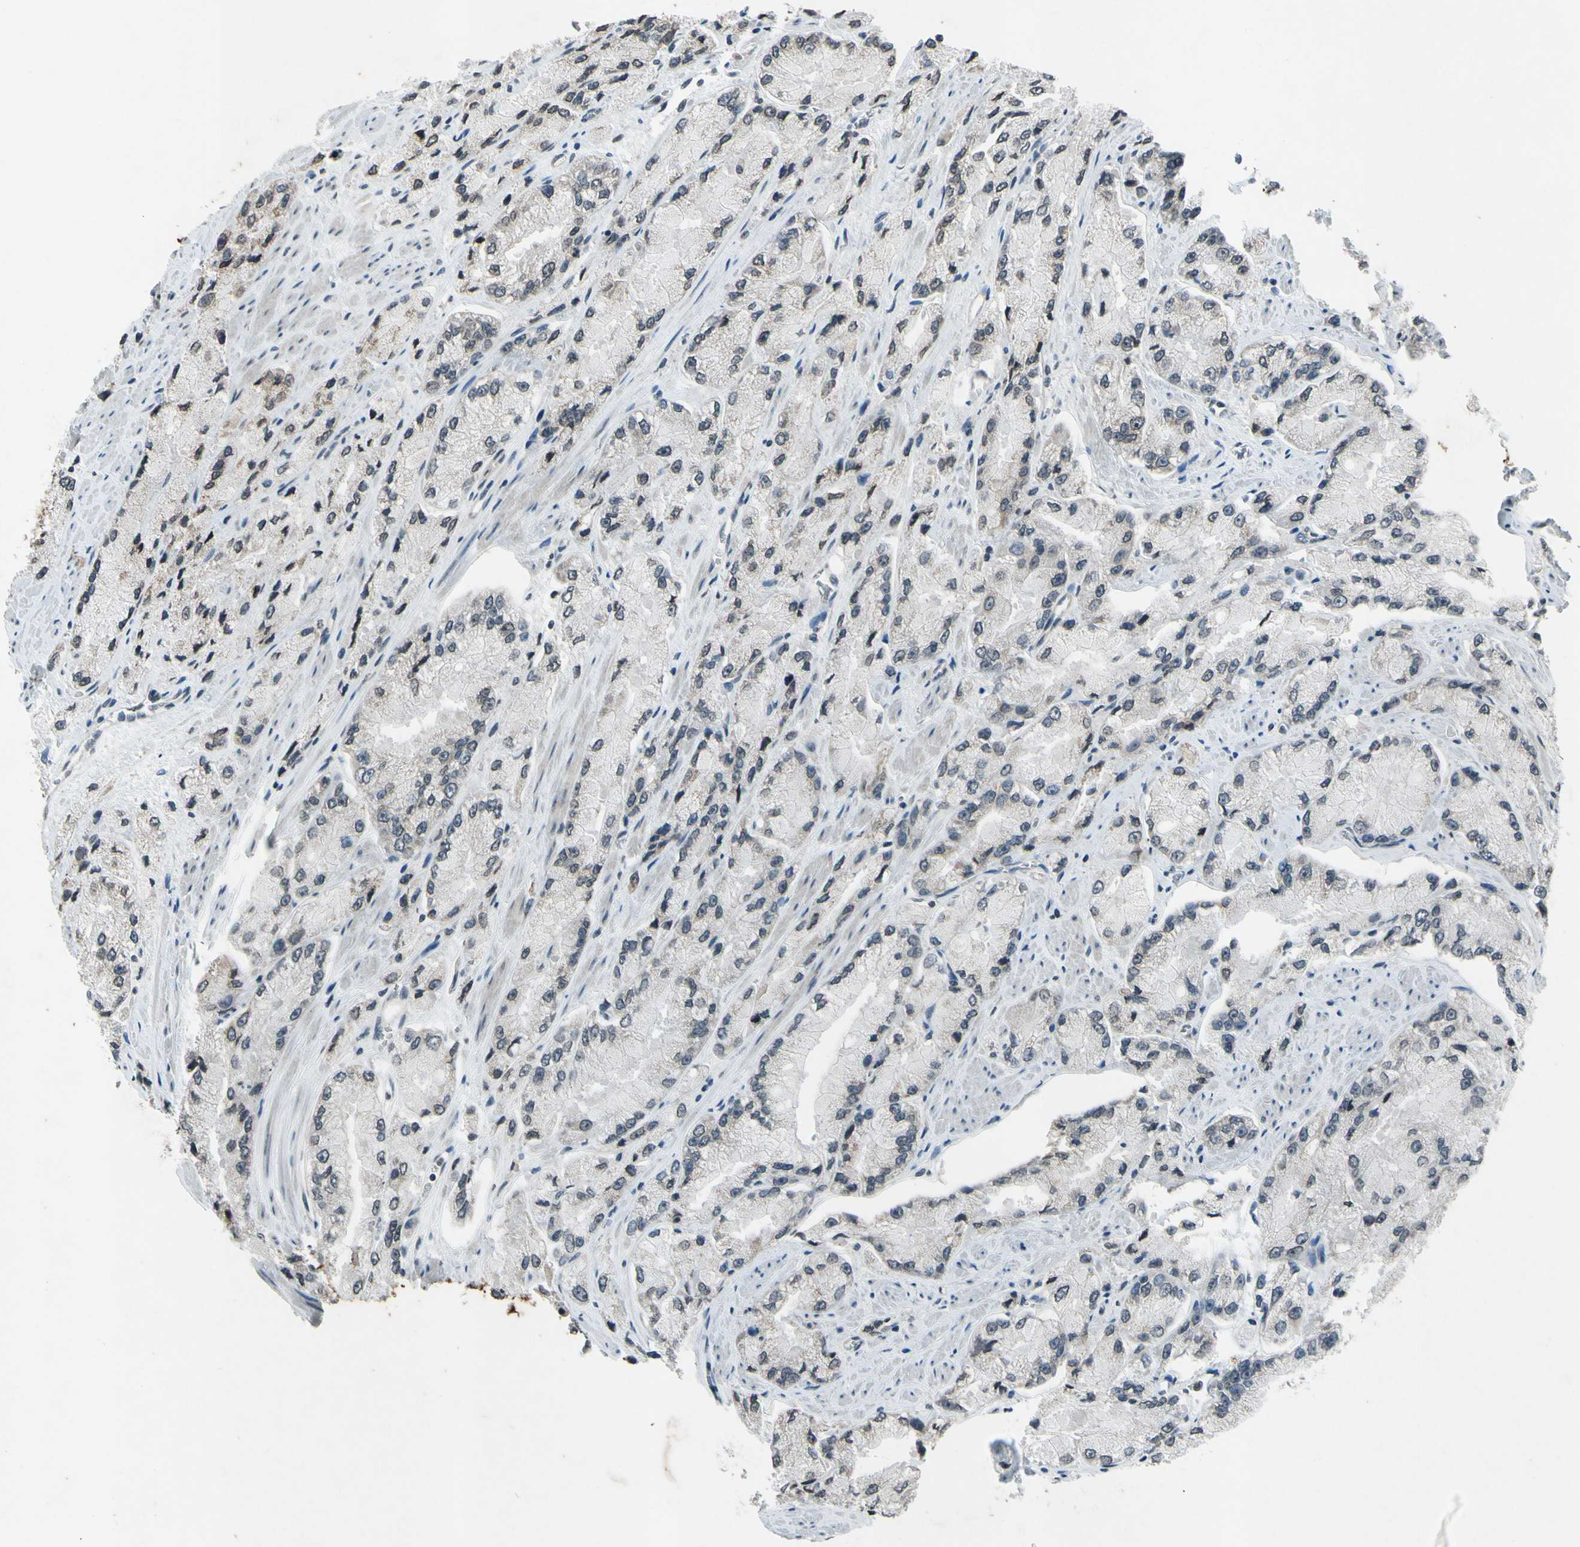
{"staining": {"intensity": "weak", "quantity": ">75%", "location": "cytoplasmic/membranous"}, "tissue": "prostate cancer", "cell_type": "Tumor cells", "image_type": "cancer", "snomed": [{"axis": "morphology", "description": "Adenocarcinoma, High grade"}, {"axis": "topography", "description": "Prostate"}], "caption": "Prostate cancer stained with a protein marker displays weak staining in tumor cells.", "gene": "CLDN11", "patient": {"sex": "male", "age": 58}}